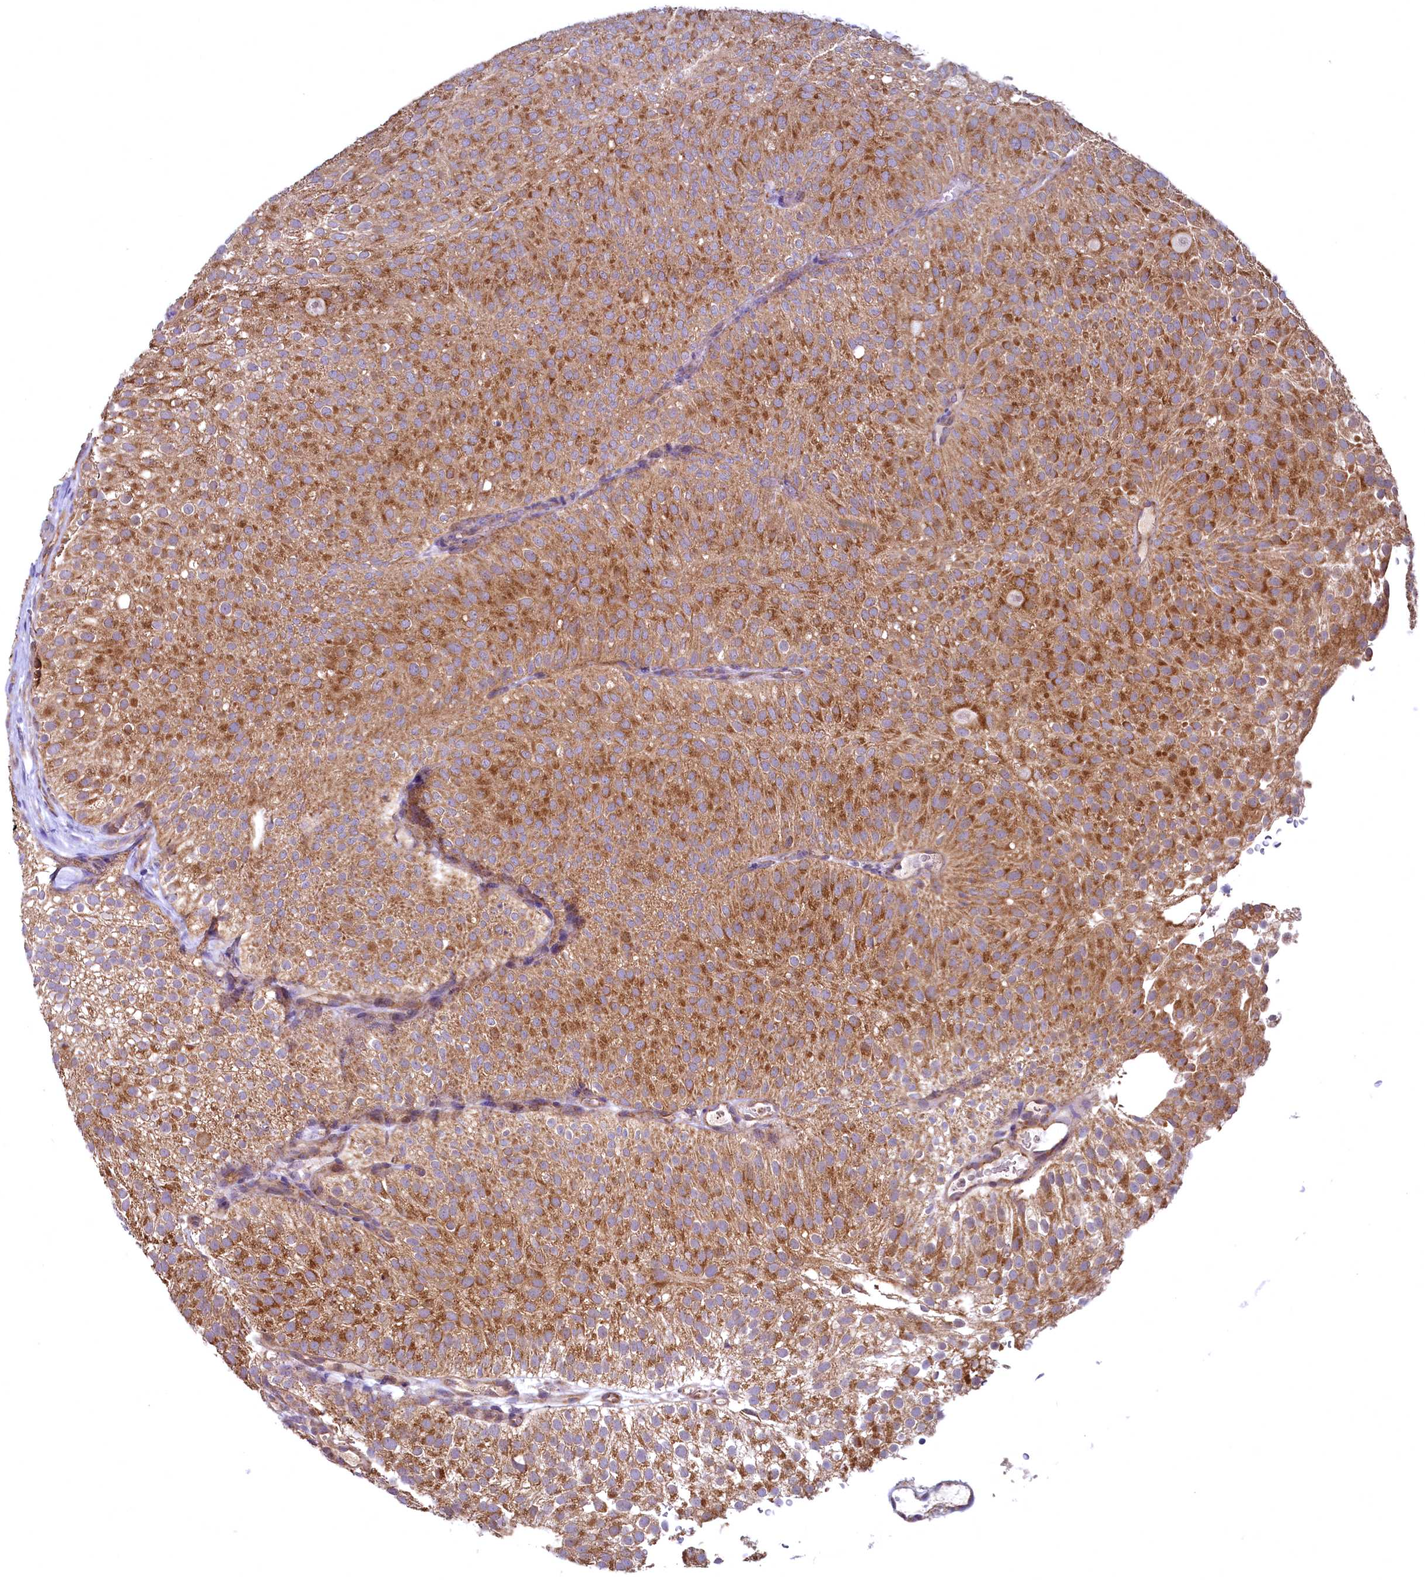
{"staining": {"intensity": "moderate", "quantity": ">75%", "location": "cytoplasmic/membranous"}, "tissue": "urothelial cancer", "cell_type": "Tumor cells", "image_type": "cancer", "snomed": [{"axis": "morphology", "description": "Urothelial carcinoma, Low grade"}, {"axis": "topography", "description": "Urinary bladder"}], "caption": "High-power microscopy captured an immunohistochemistry photomicrograph of urothelial carcinoma (low-grade), revealing moderate cytoplasmic/membranous positivity in about >75% of tumor cells.", "gene": "MRPL57", "patient": {"sex": "male", "age": 78}}